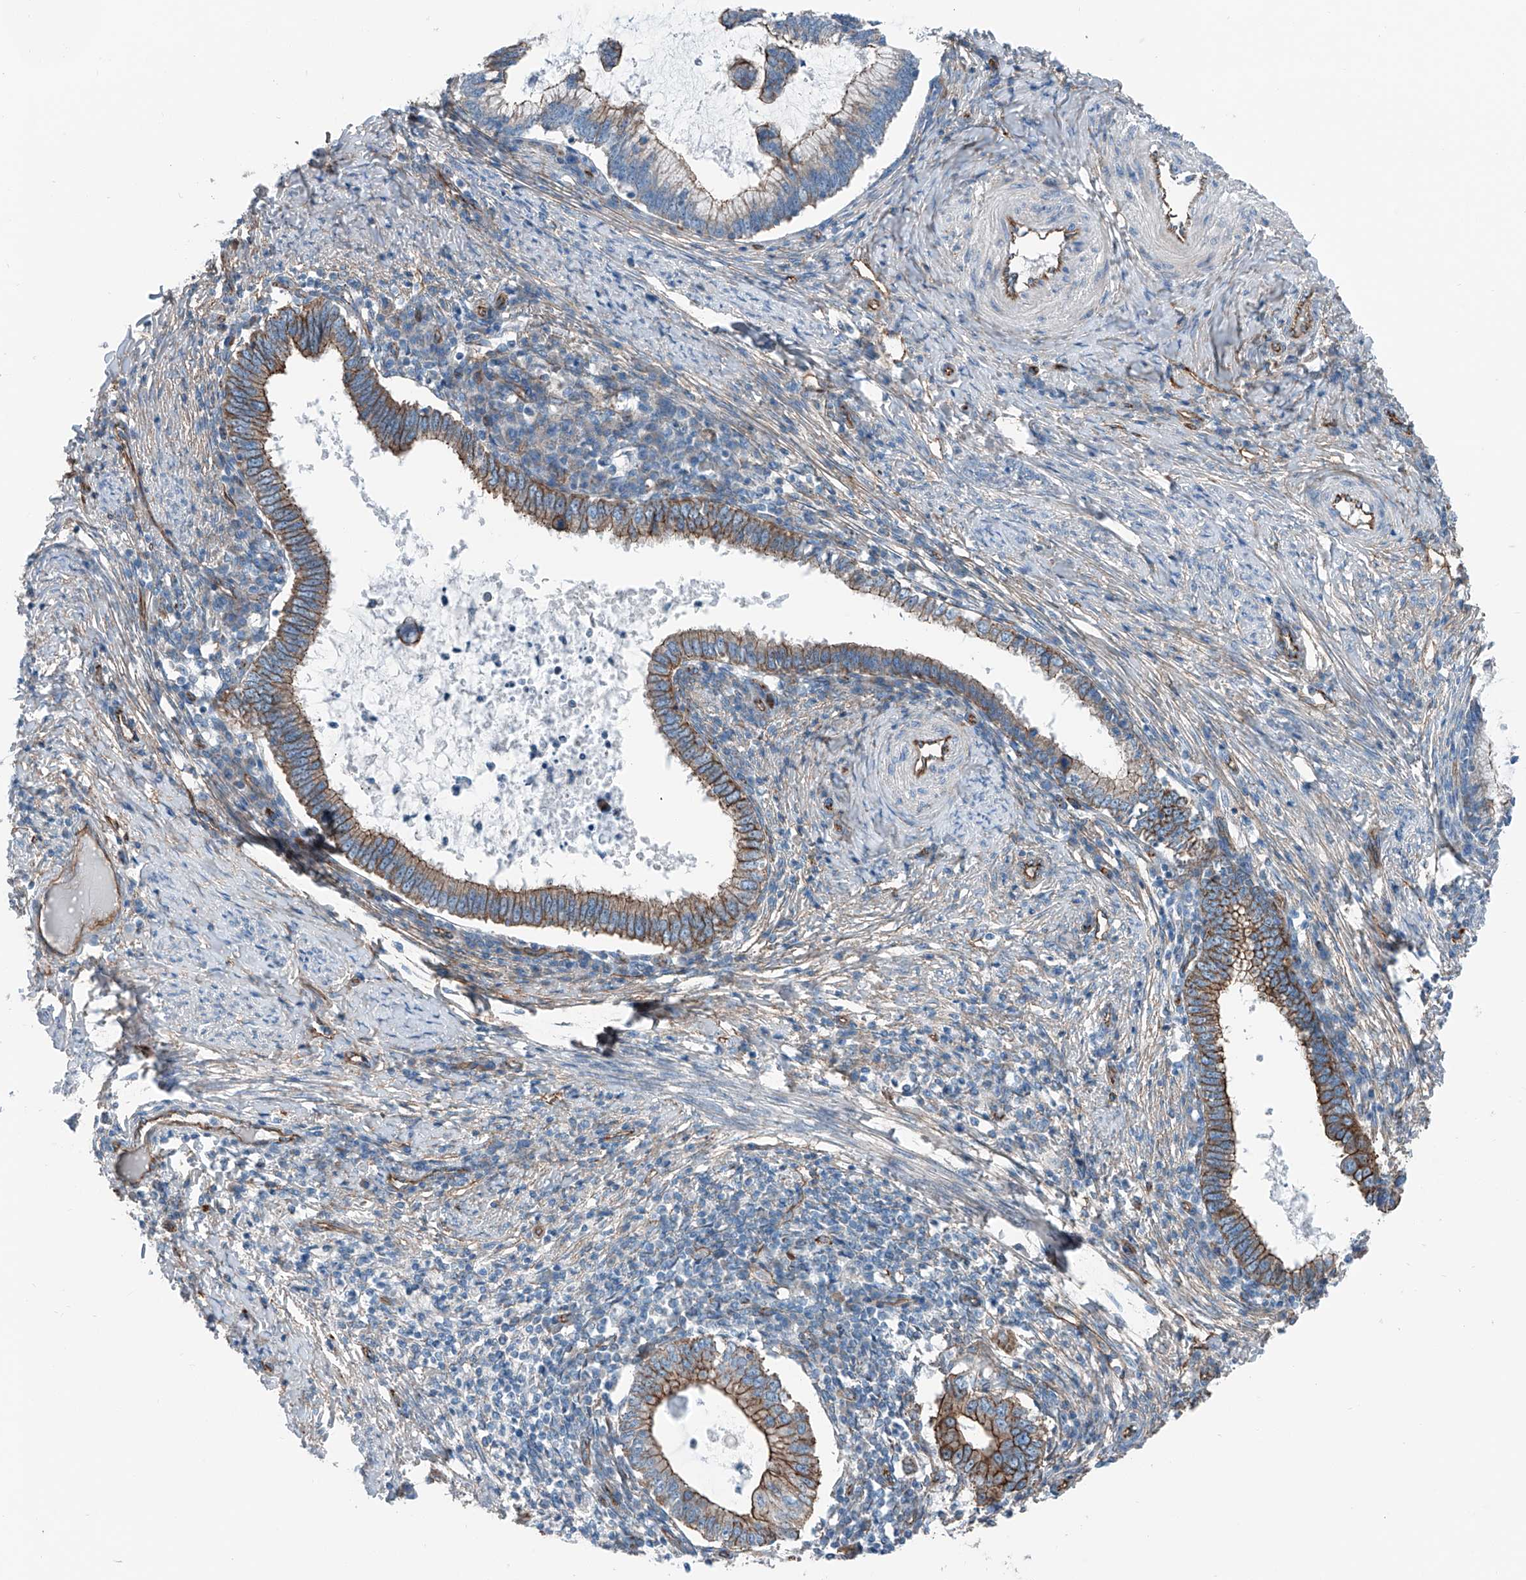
{"staining": {"intensity": "moderate", "quantity": ">75%", "location": "cytoplasmic/membranous"}, "tissue": "cervical cancer", "cell_type": "Tumor cells", "image_type": "cancer", "snomed": [{"axis": "morphology", "description": "Adenocarcinoma, NOS"}, {"axis": "topography", "description": "Cervix"}], "caption": "A brown stain labels moderate cytoplasmic/membranous positivity of a protein in cervical adenocarcinoma tumor cells. The staining was performed using DAB (3,3'-diaminobenzidine), with brown indicating positive protein expression. Nuclei are stained blue with hematoxylin.", "gene": "THEMIS2", "patient": {"sex": "female", "age": 36}}